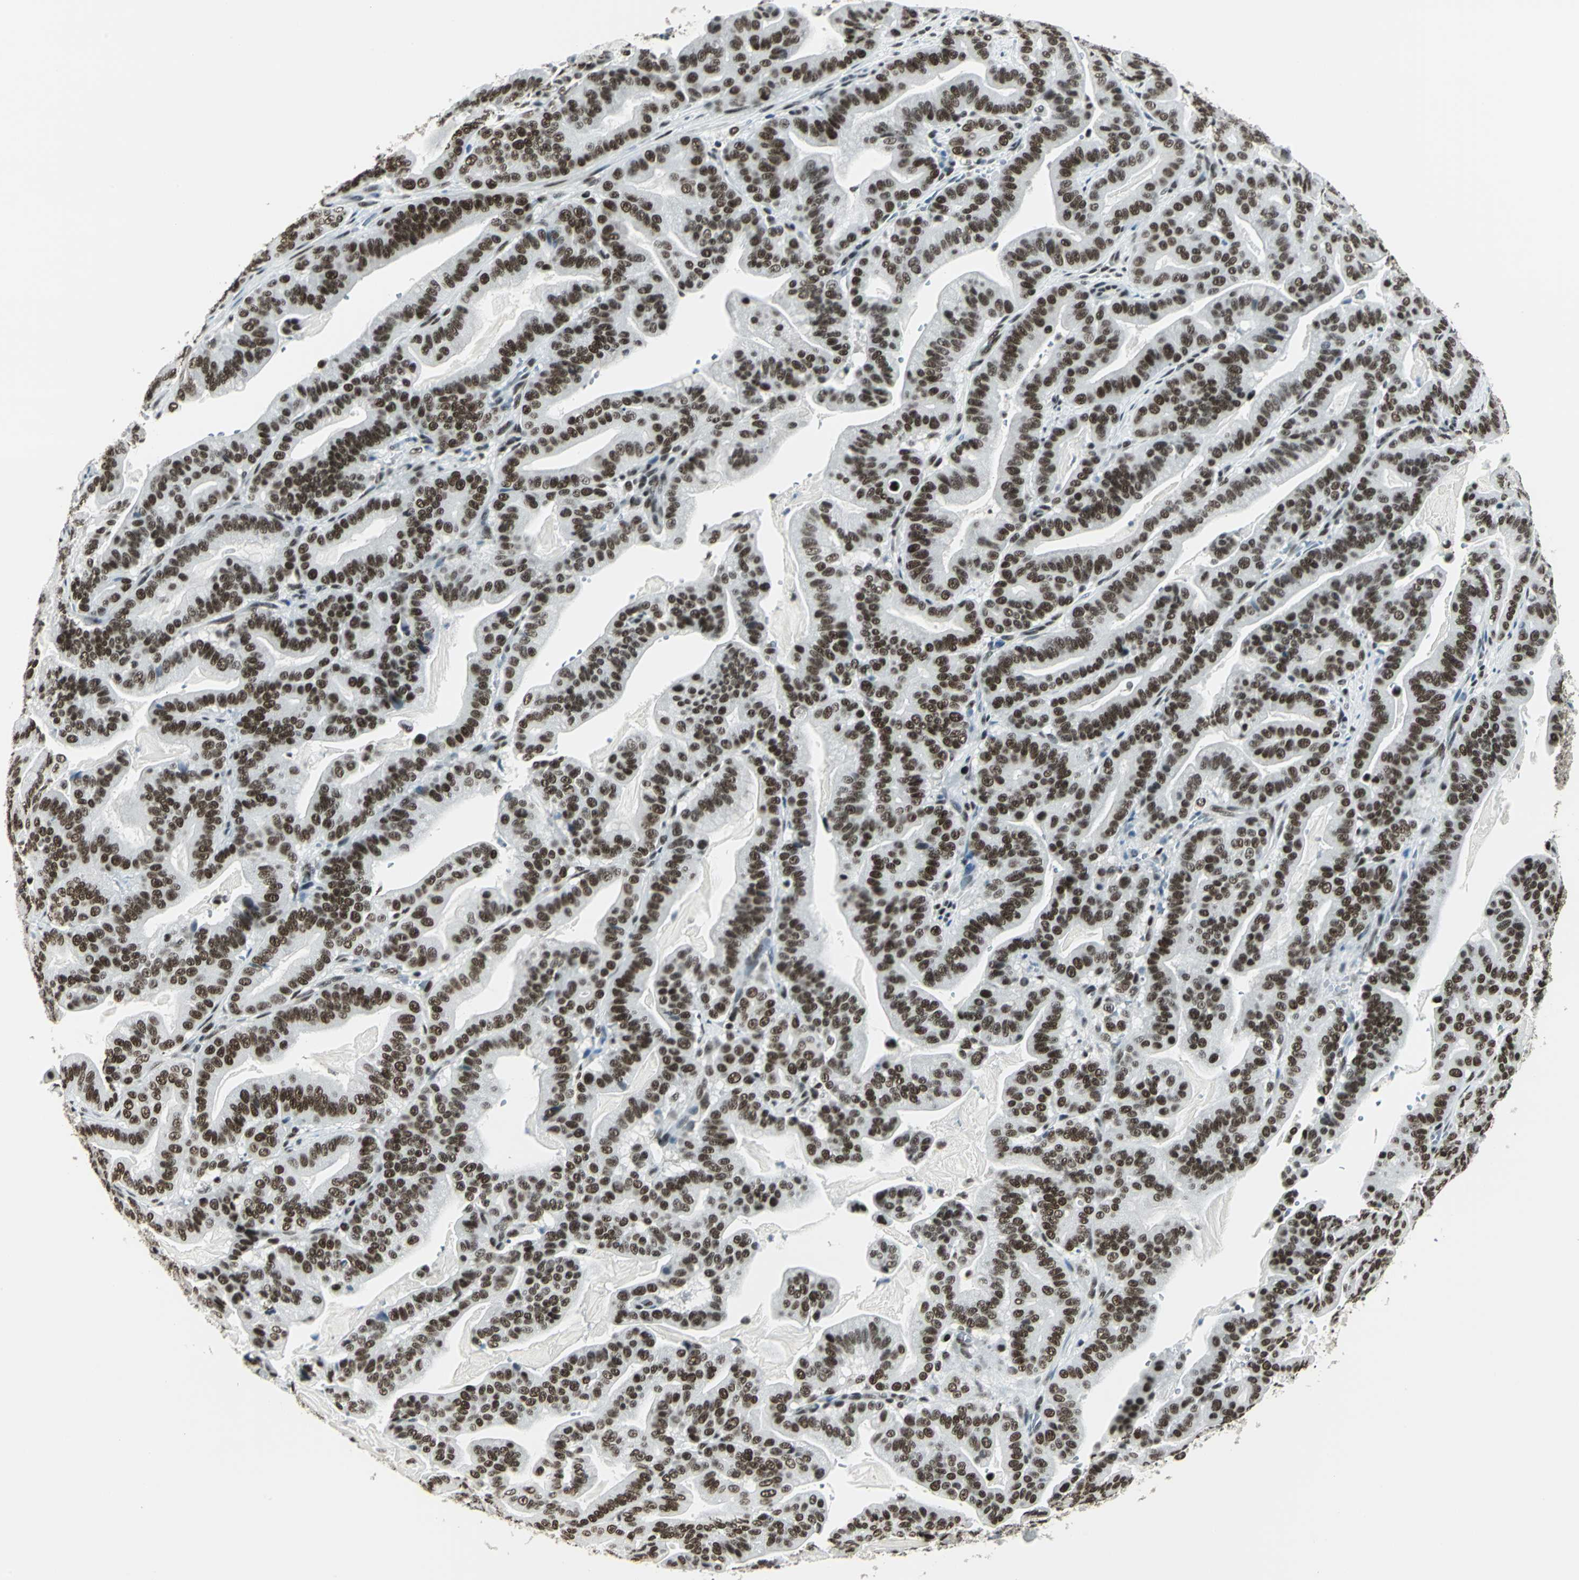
{"staining": {"intensity": "strong", "quantity": ">75%", "location": "nuclear"}, "tissue": "pancreatic cancer", "cell_type": "Tumor cells", "image_type": "cancer", "snomed": [{"axis": "morphology", "description": "Adenocarcinoma, NOS"}, {"axis": "topography", "description": "Pancreas"}], "caption": "This is a micrograph of immunohistochemistry staining of pancreatic cancer (adenocarcinoma), which shows strong positivity in the nuclear of tumor cells.", "gene": "ADNP", "patient": {"sex": "male", "age": 63}}